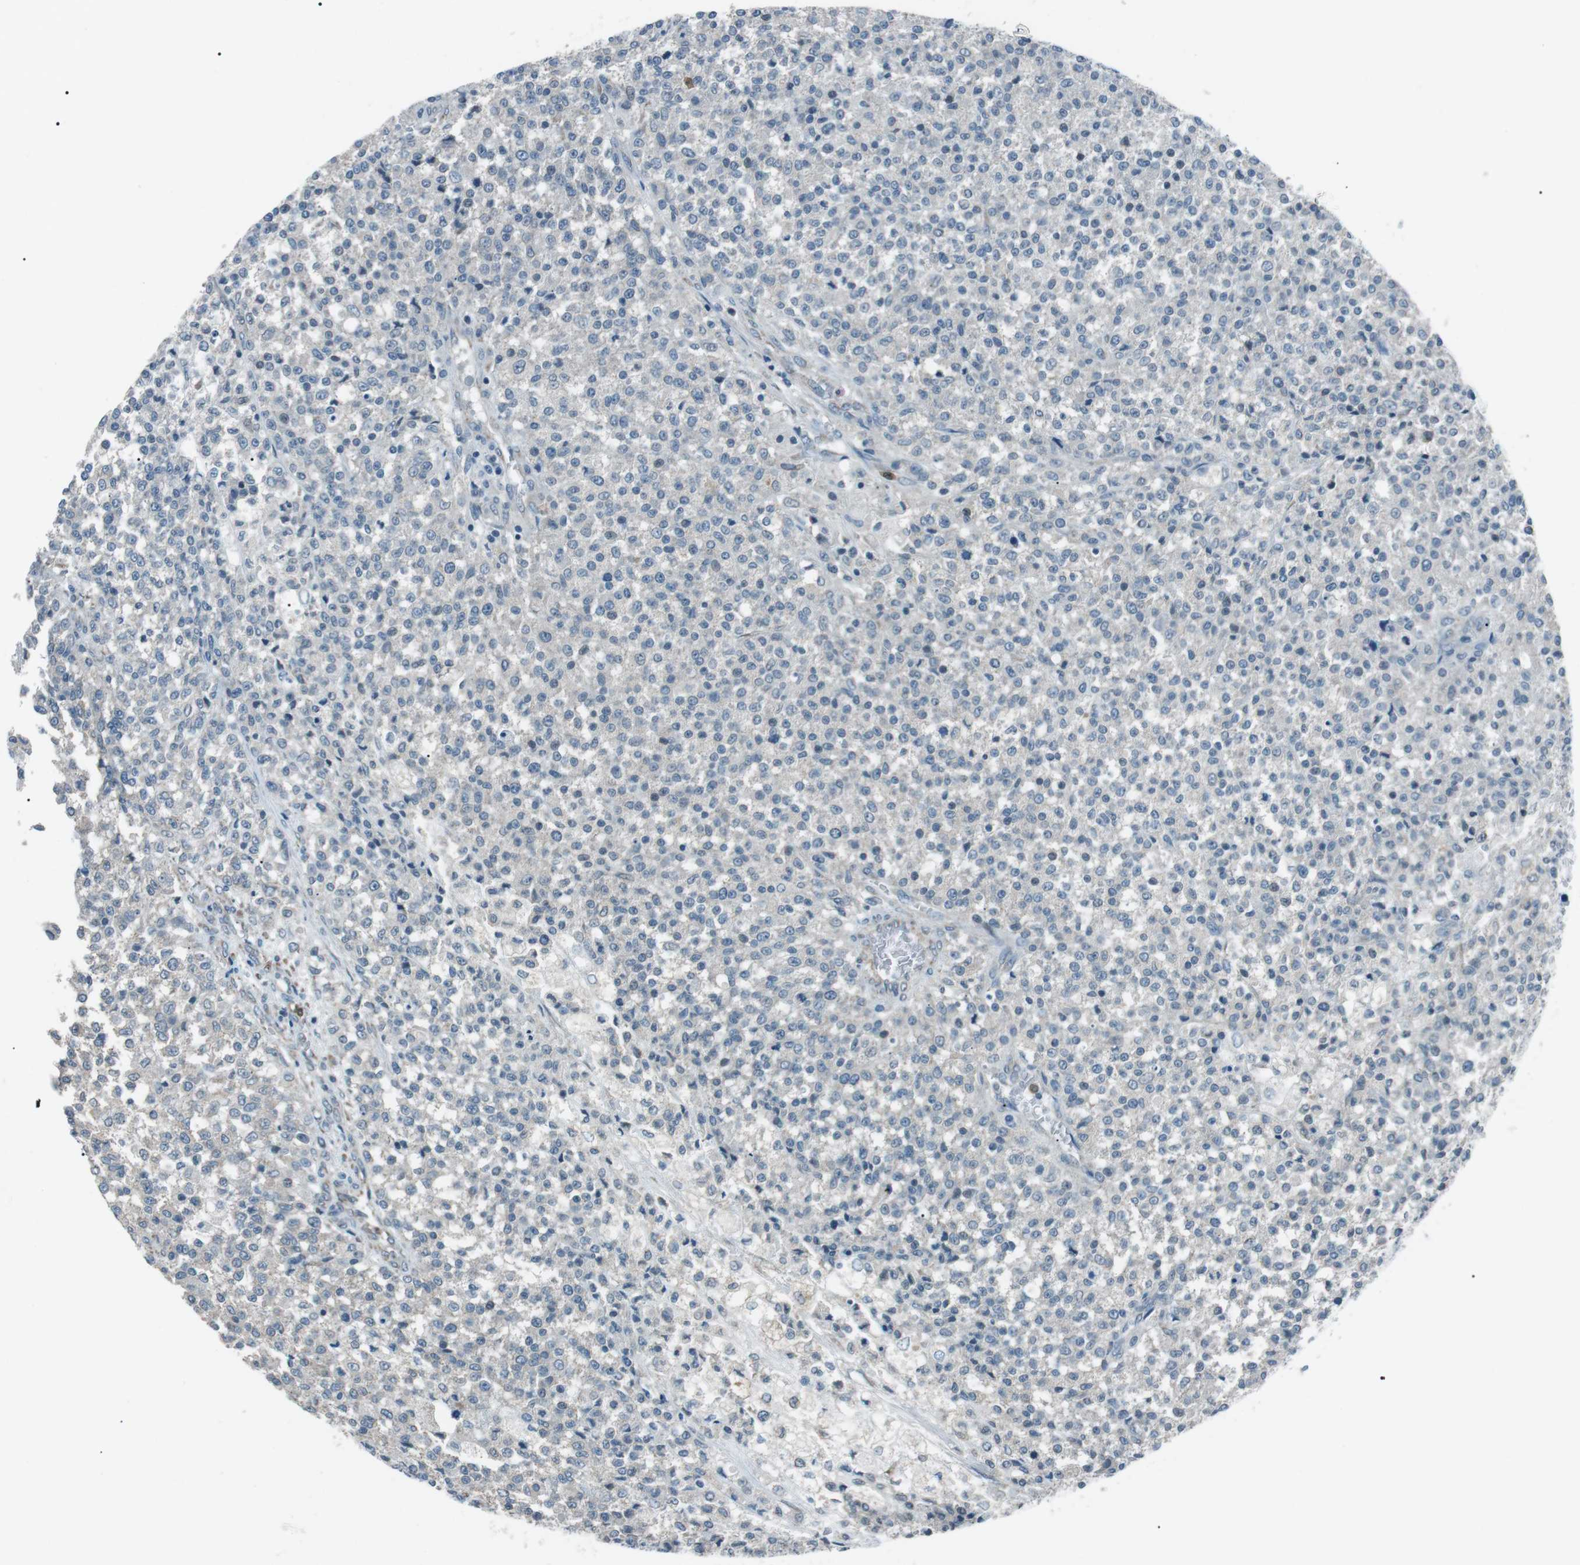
{"staining": {"intensity": "negative", "quantity": "none", "location": "none"}, "tissue": "testis cancer", "cell_type": "Tumor cells", "image_type": "cancer", "snomed": [{"axis": "morphology", "description": "Seminoma, NOS"}, {"axis": "topography", "description": "Testis"}], "caption": "The immunohistochemistry (IHC) image has no significant expression in tumor cells of testis seminoma tissue.", "gene": "SERPINB2", "patient": {"sex": "male", "age": 59}}